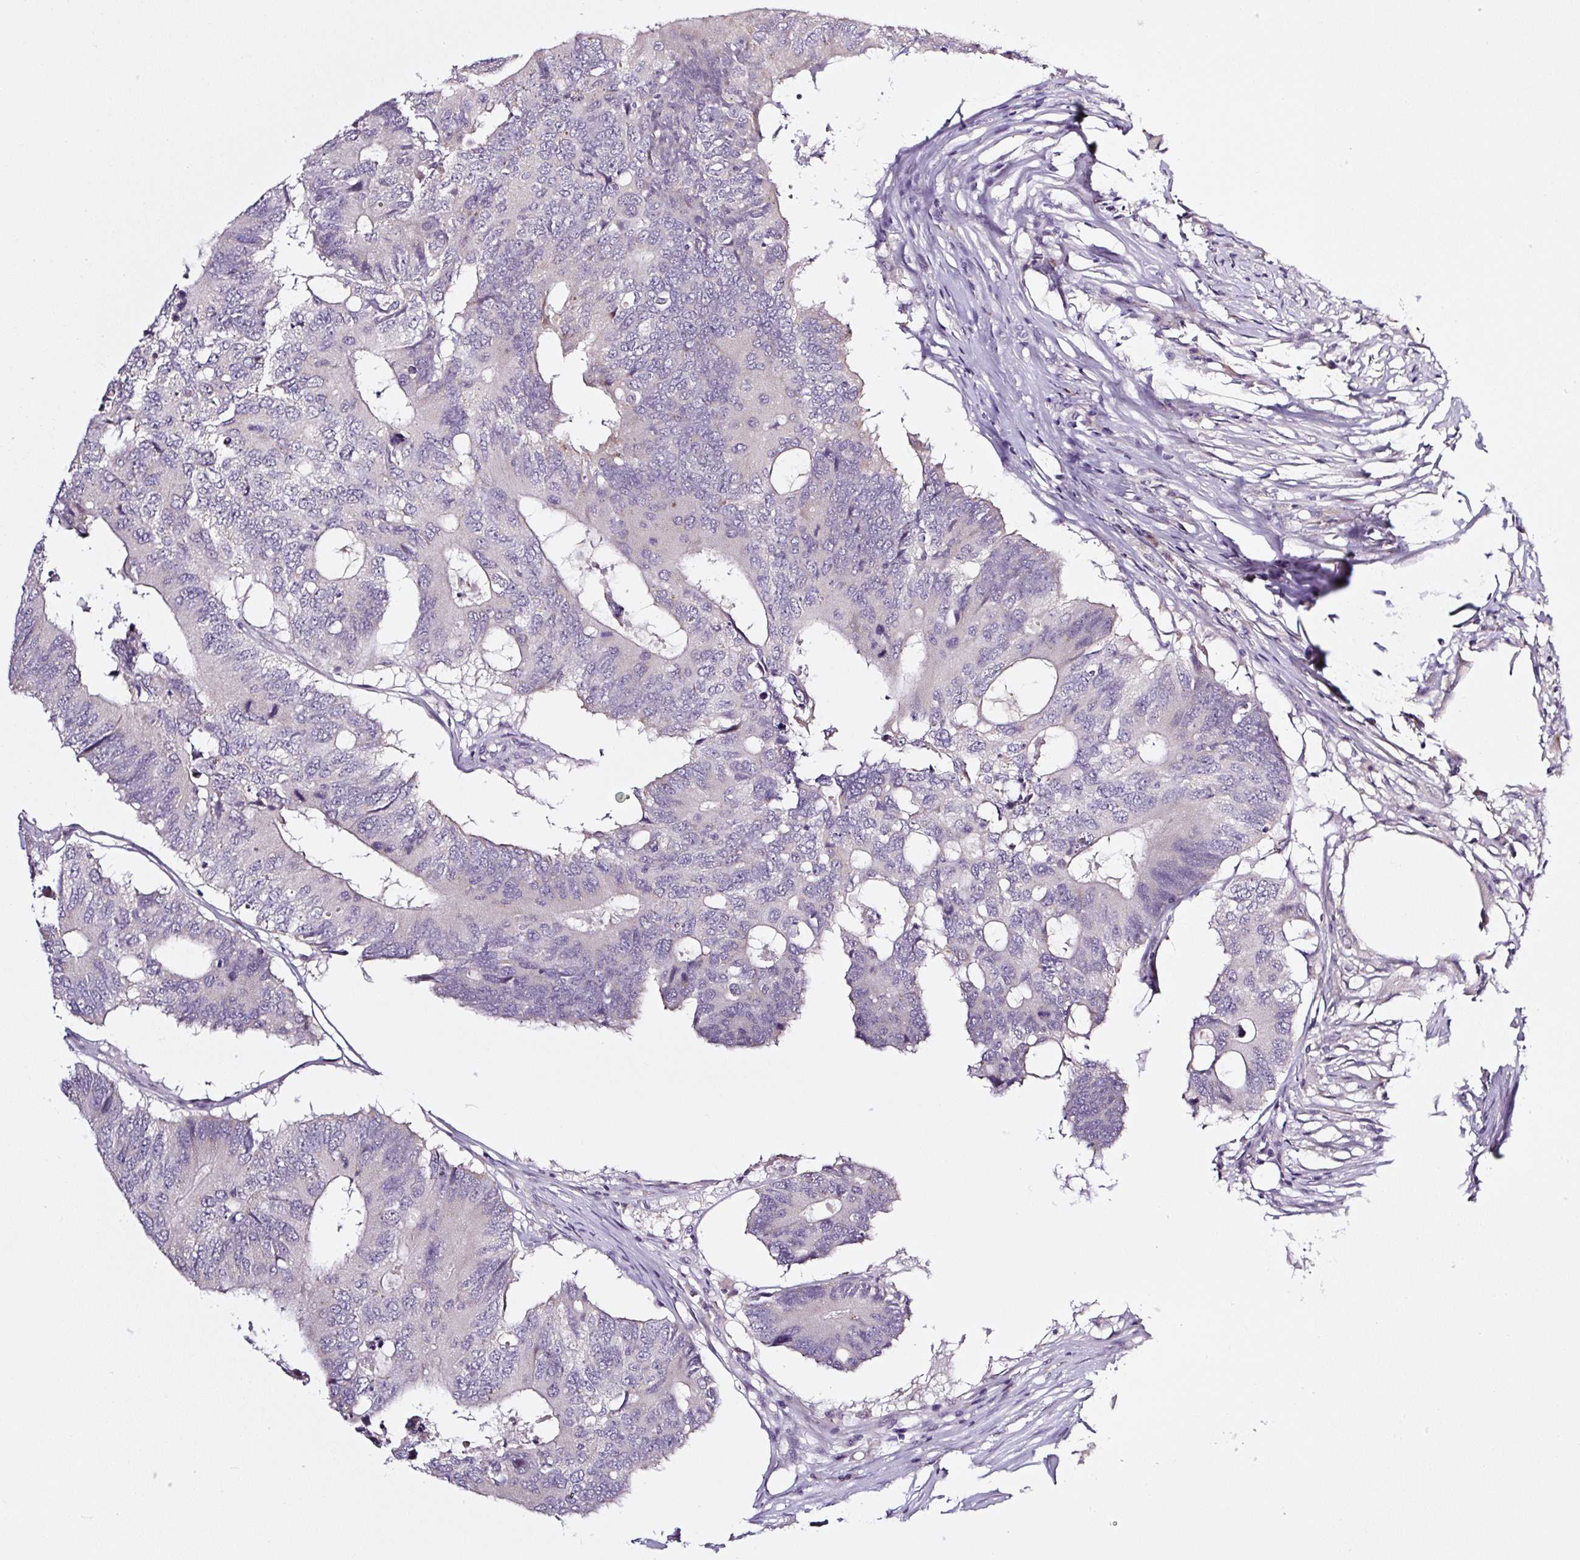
{"staining": {"intensity": "negative", "quantity": "none", "location": "none"}, "tissue": "colorectal cancer", "cell_type": "Tumor cells", "image_type": "cancer", "snomed": [{"axis": "morphology", "description": "Adenocarcinoma, NOS"}, {"axis": "topography", "description": "Colon"}], "caption": "This is an IHC photomicrograph of human colorectal cancer. There is no positivity in tumor cells.", "gene": "PRKAA2", "patient": {"sex": "male", "age": 71}}